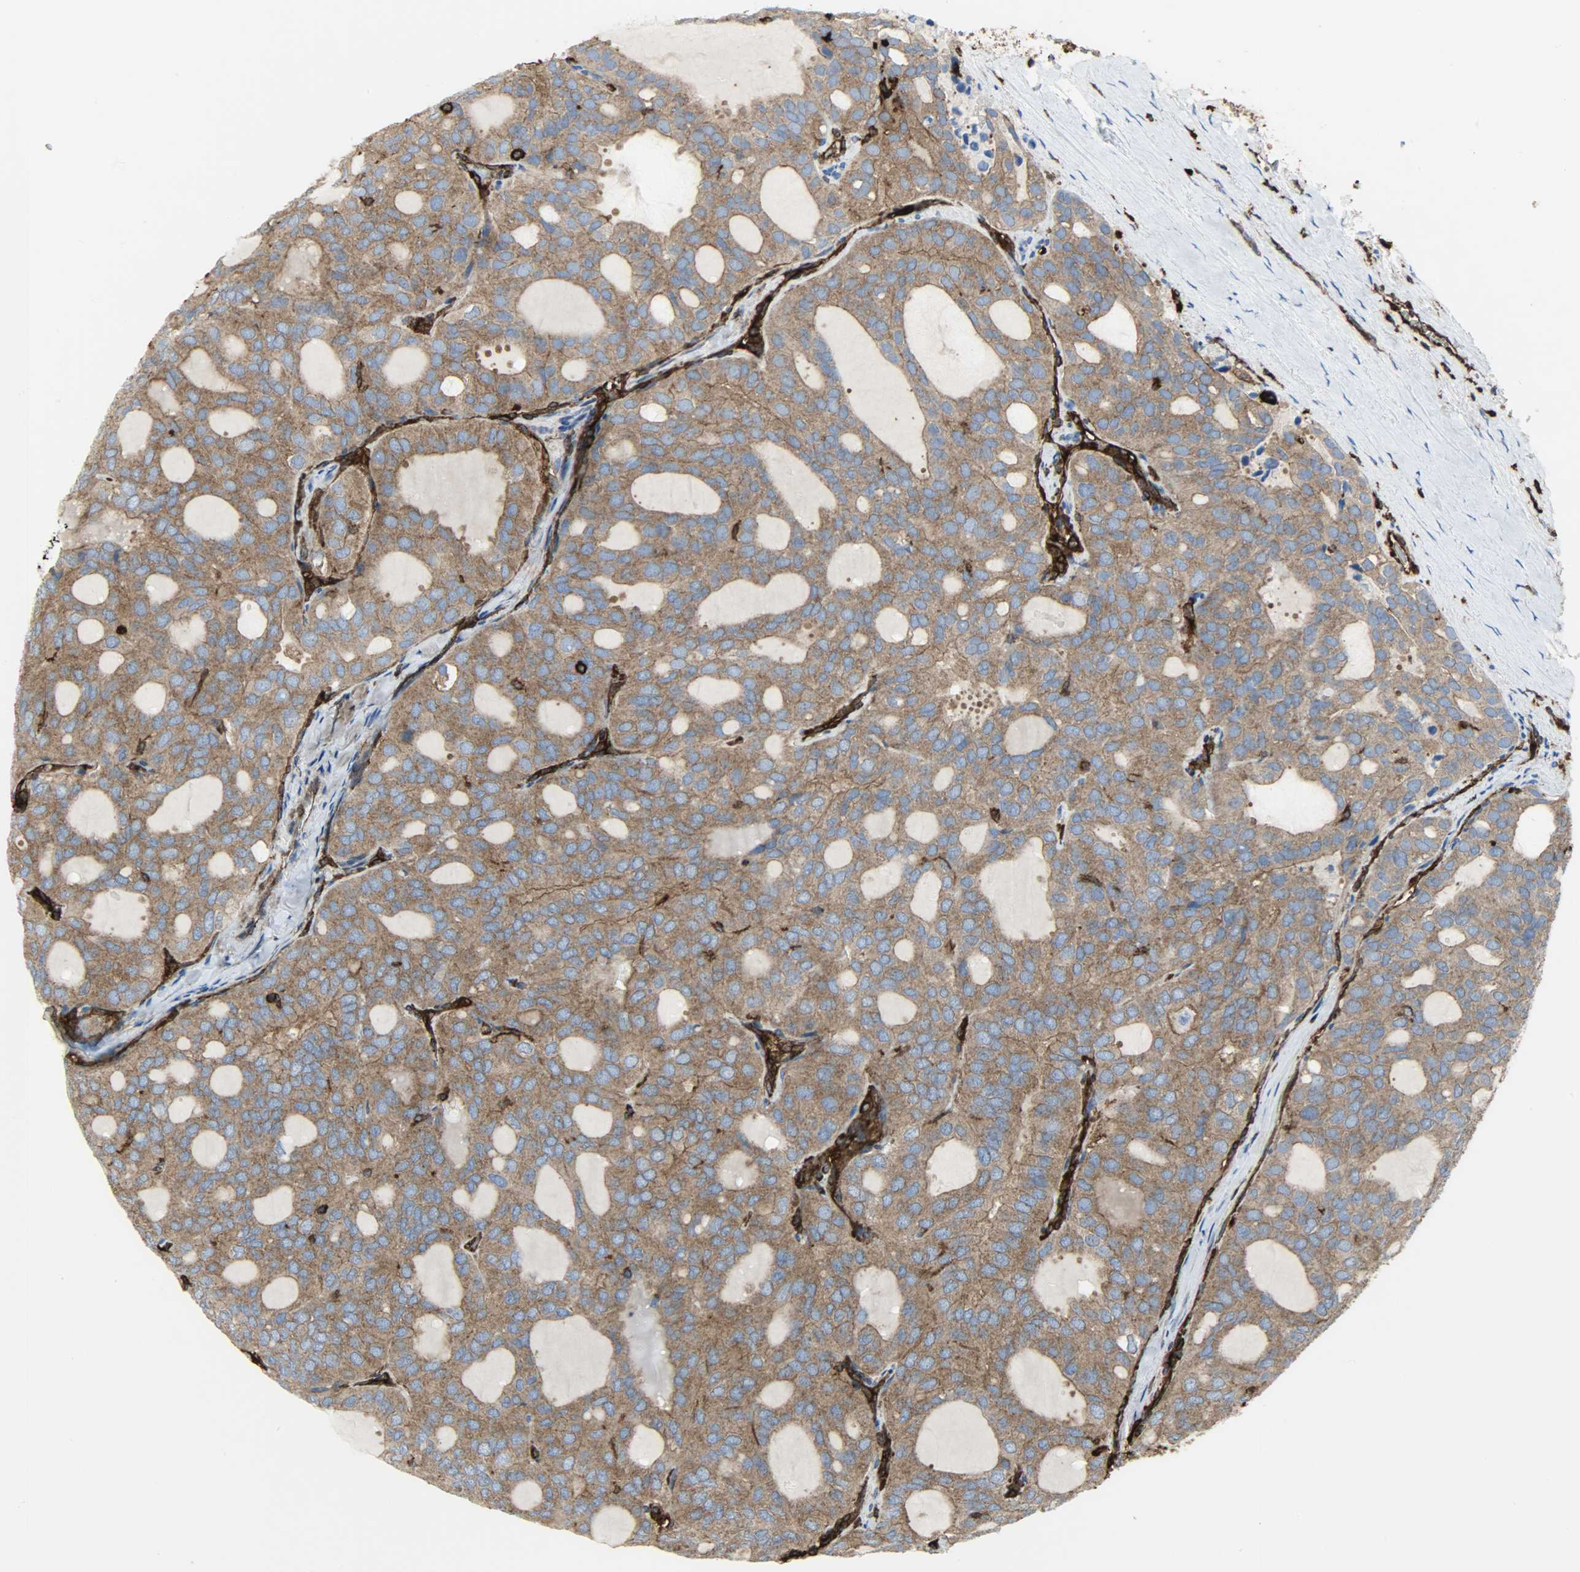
{"staining": {"intensity": "moderate", "quantity": ">75%", "location": "cytoplasmic/membranous"}, "tissue": "thyroid cancer", "cell_type": "Tumor cells", "image_type": "cancer", "snomed": [{"axis": "morphology", "description": "Follicular adenoma carcinoma, NOS"}, {"axis": "topography", "description": "Thyroid gland"}], "caption": "Tumor cells show medium levels of moderate cytoplasmic/membranous expression in about >75% of cells in human thyroid cancer (follicular adenoma carcinoma).", "gene": "VASP", "patient": {"sex": "male", "age": 75}}